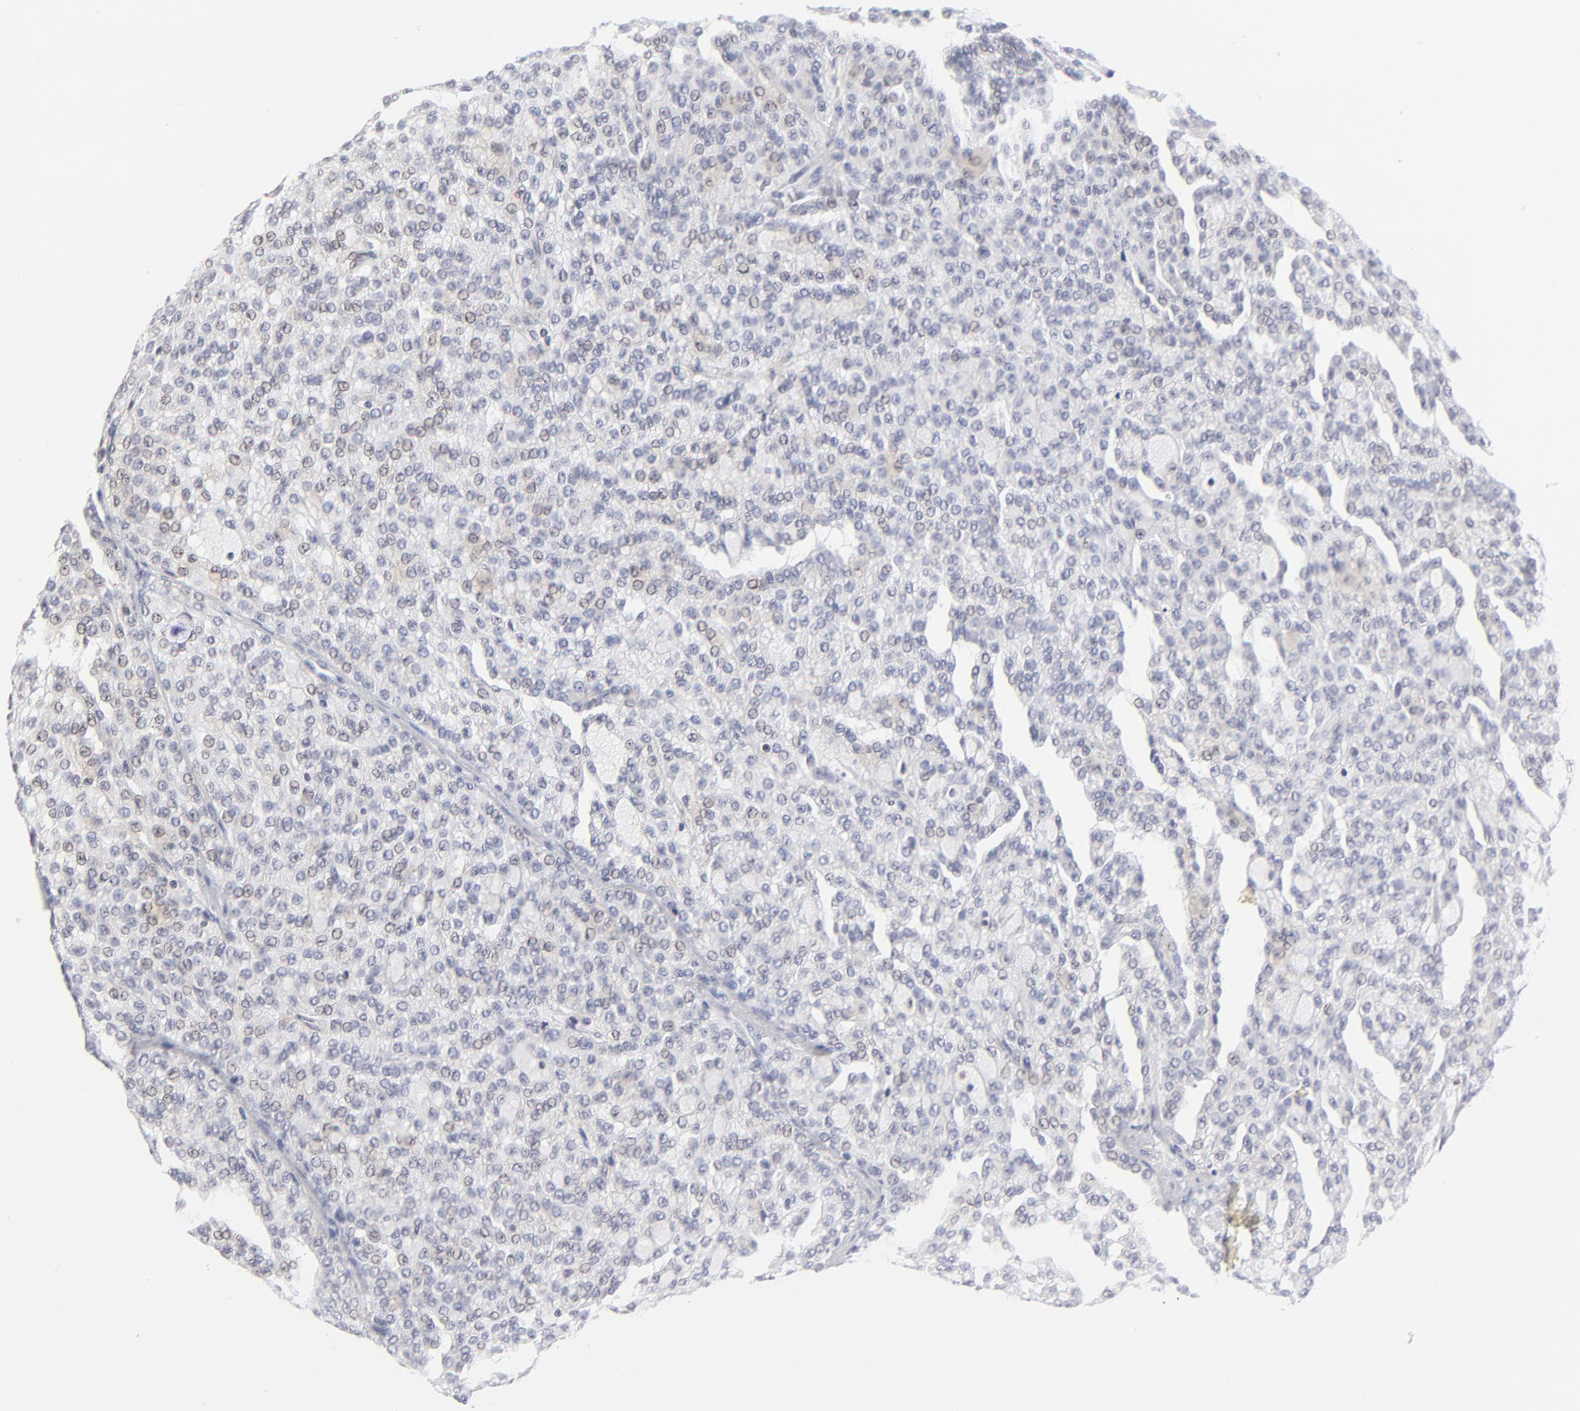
{"staining": {"intensity": "negative", "quantity": "none", "location": "none"}, "tissue": "renal cancer", "cell_type": "Tumor cells", "image_type": "cancer", "snomed": [{"axis": "morphology", "description": "Adenocarcinoma, NOS"}, {"axis": "topography", "description": "Kidney"}], "caption": "IHC of renal adenocarcinoma demonstrates no positivity in tumor cells.", "gene": "CASP3", "patient": {"sex": "male", "age": 63}}